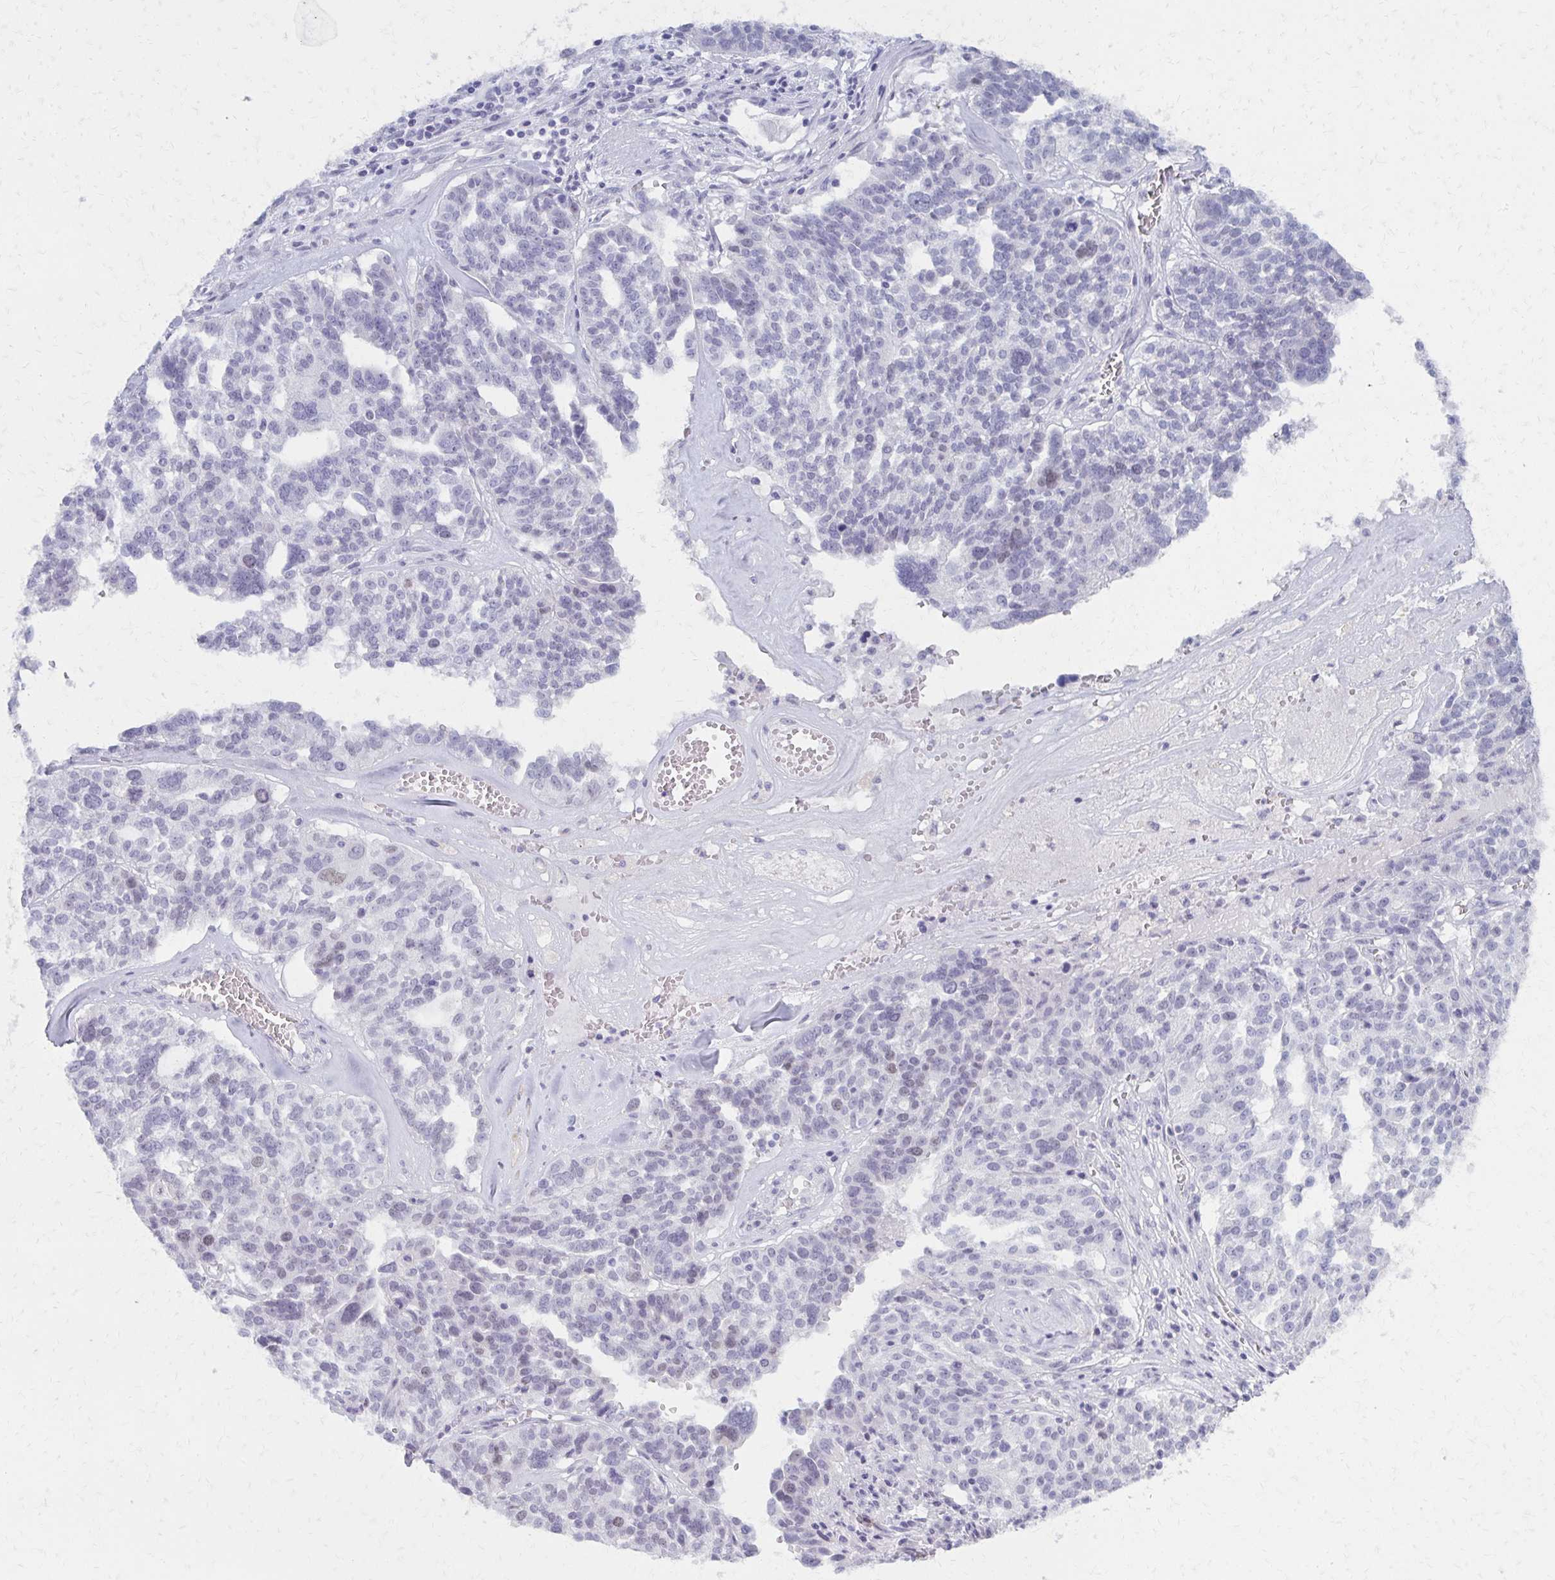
{"staining": {"intensity": "negative", "quantity": "none", "location": "none"}, "tissue": "ovarian cancer", "cell_type": "Tumor cells", "image_type": "cancer", "snomed": [{"axis": "morphology", "description": "Cystadenocarcinoma, serous, NOS"}, {"axis": "topography", "description": "Ovary"}], "caption": "Immunohistochemistry image of human ovarian serous cystadenocarcinoma stained for a protein (brown), which reveals no positivity in tumor cells.", "gene": "MORC4", "patient": {"sex": "female", "age": 59}}